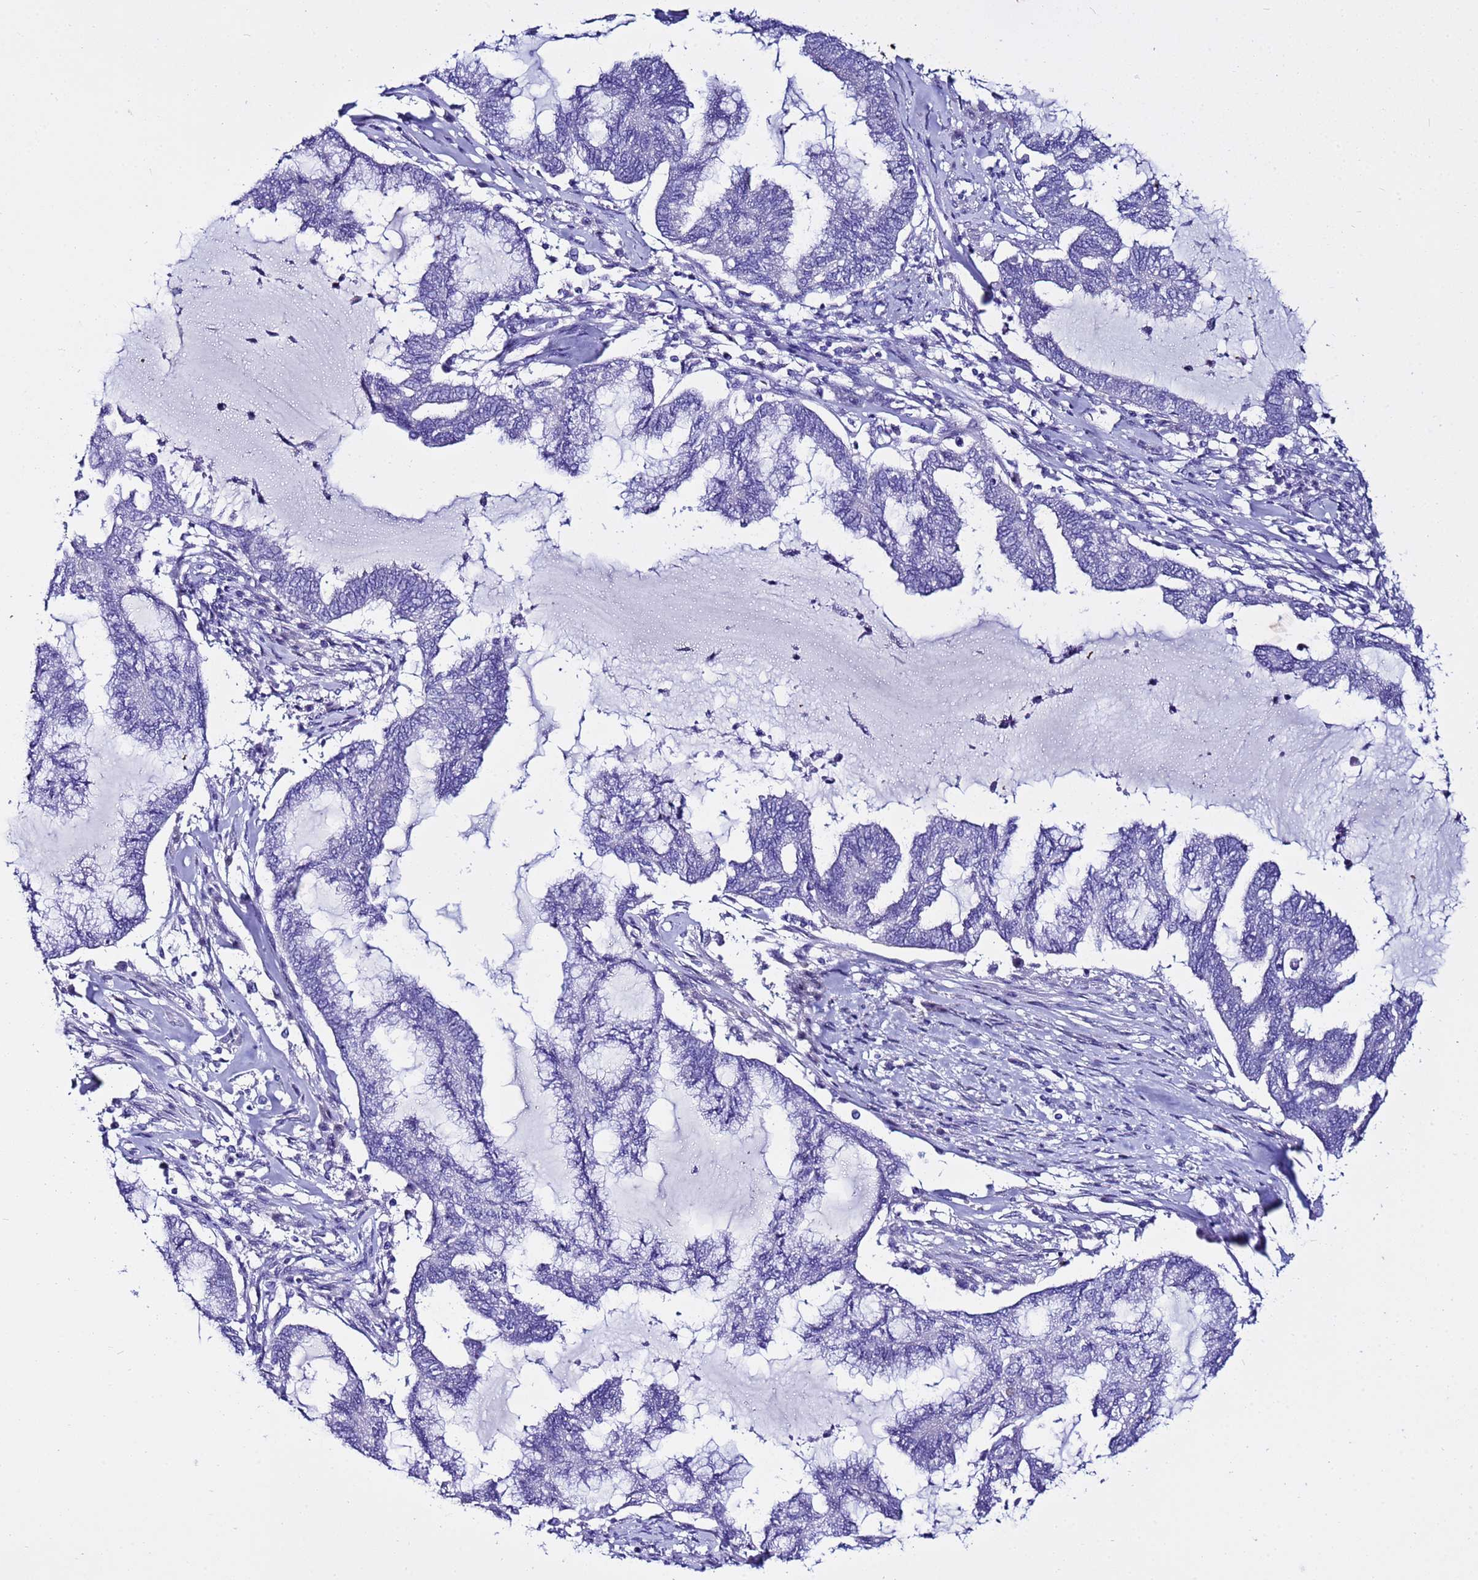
{"staining": {"intensity": "negative", "quantity": "none", "location": "none"}, "tissue": "endometrial cancer", "cell_type": "Tumor cells", "image_type": "cancer", "snomed": [{"axis": "morphology", "description": "Adenocarcinoma, NOS"}, {"axis": "topography", "description": "Endometrium"}], "caption": "An image of endometrial cancer (adenocarcinoma) stained for a protein demonstrates no brown staining in tumor cells.", "gene": "IGSF11", "patient": {"sex": "female", "age": 86}}